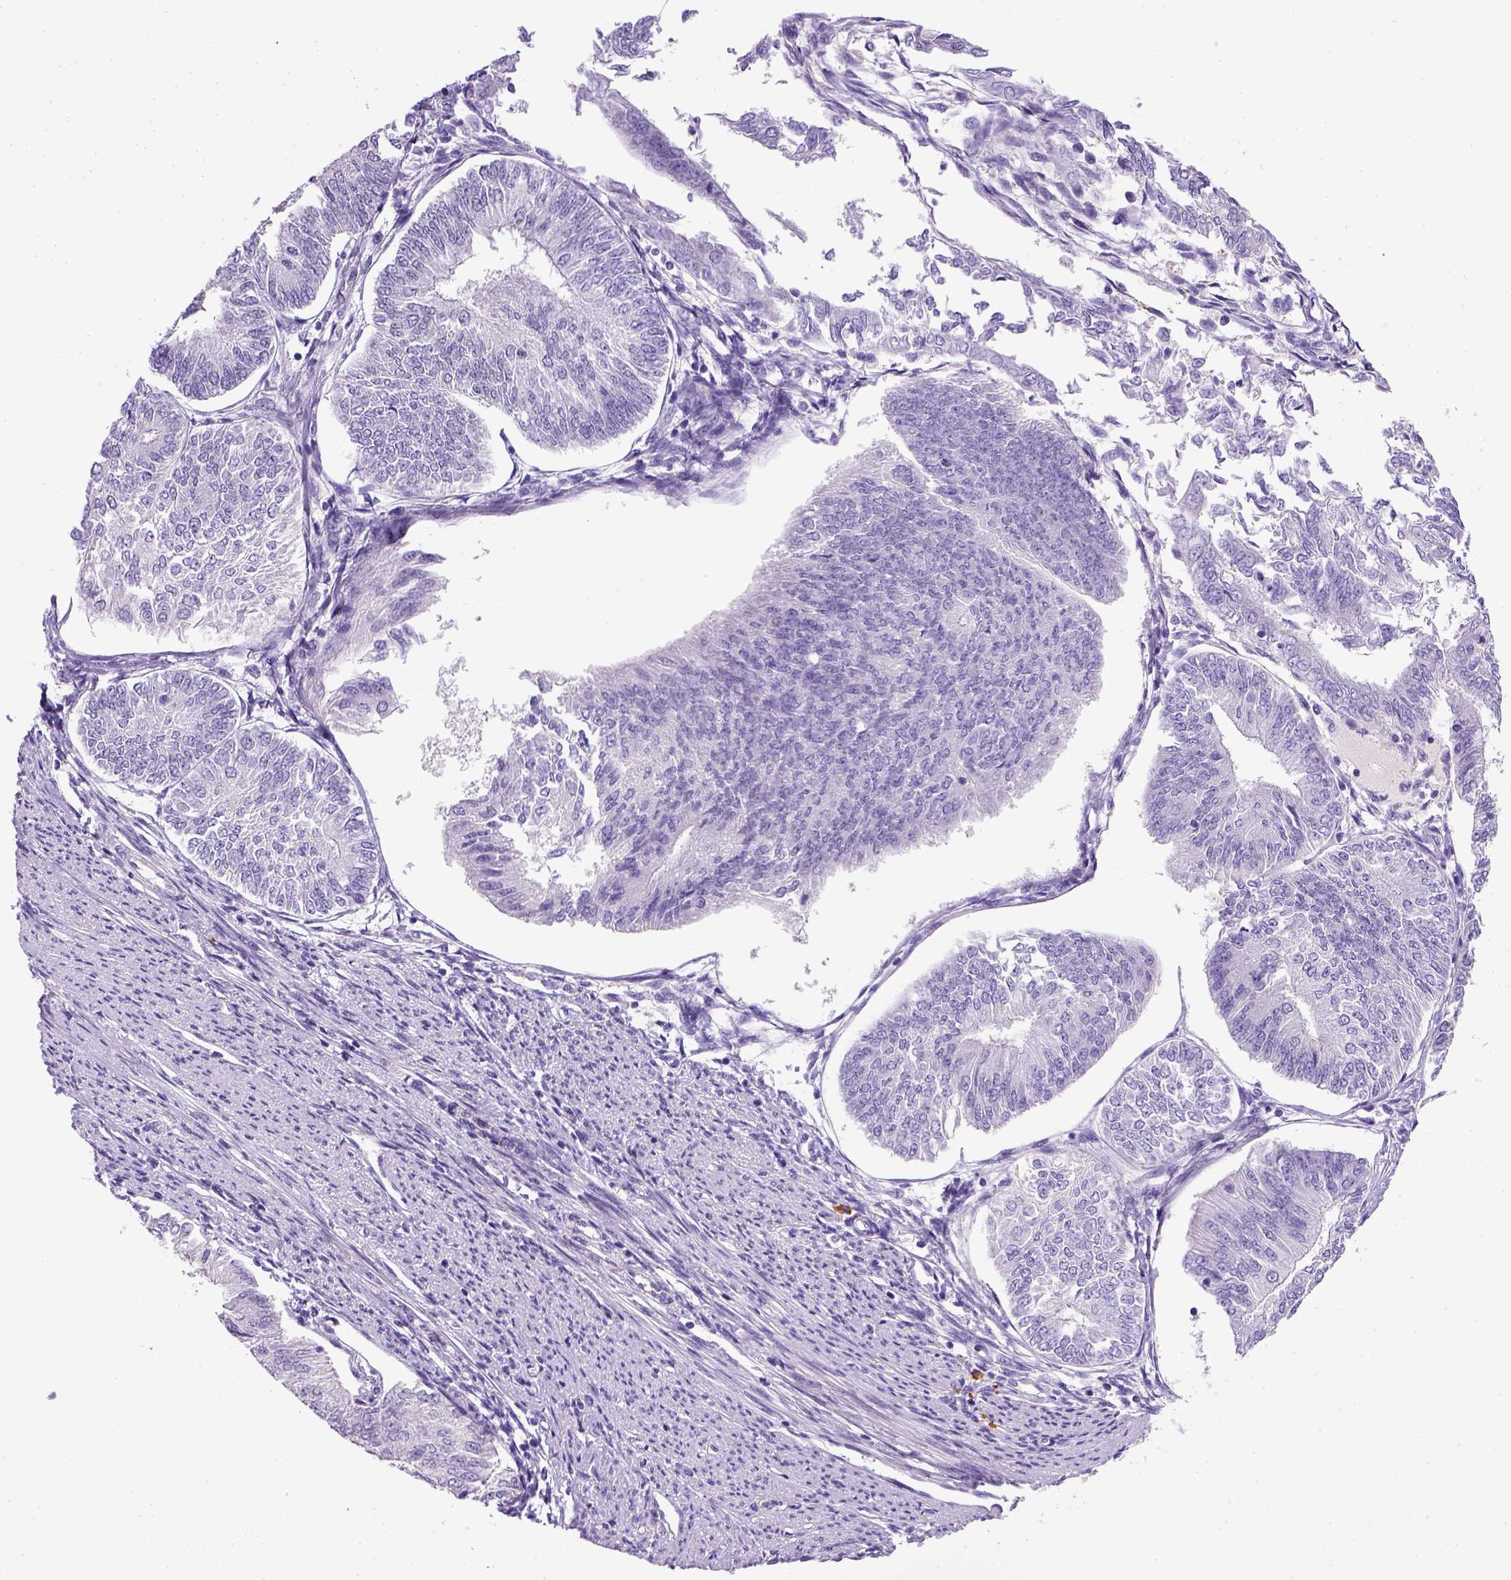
{"staining": {"intensity": "negative", "quantity": "none", "location": "none"}, "tissue": "endometrial cancer", "cell_type": "Tumor cells", "image_type": "cancer", "snomed": [{"axis": "morphology", "description": "Adenocarcinoma, NOS"}, {"axis": "topography", "description": "Endometrium"}], "caption": "Human endometrial cancer stained for a protein using IHC demonstrates no staining in tumor cells.", "gene": "KRT71", "patient": {"sex": "female", "age": 58}}